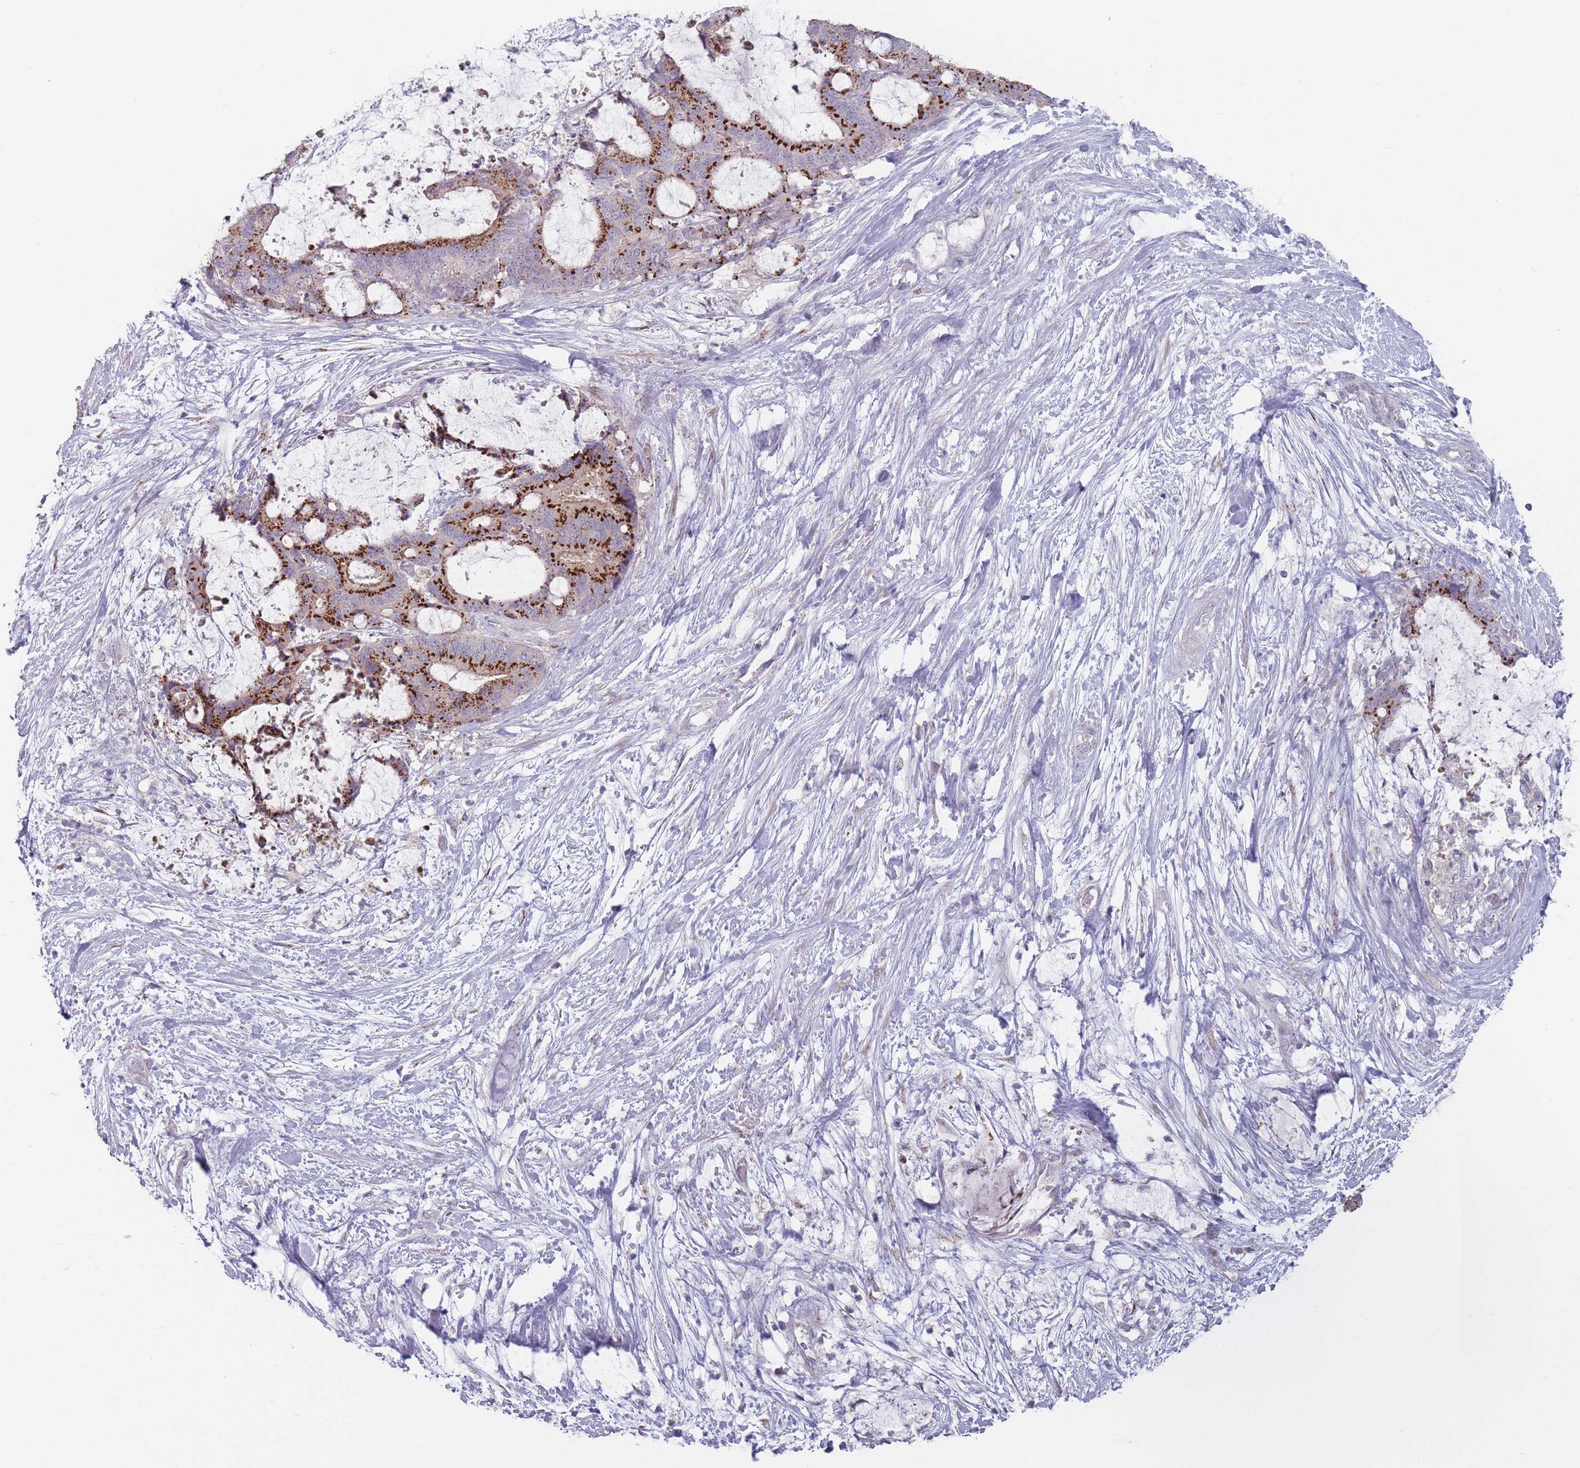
{"staining": {"intensity": "strong", "quantity": "25%-75%", "location": "cytoplasmic/membranous"}, "tissue": "liver cancer", "cell_type": "Tumor cells", "image_type": "cancer", "snomed": [{"axis": "morphology", "description": "Normal tissue, NOS"}, {"axis": "morphology", "description": "Cholangiocarcinoma"}, {"axis": "topography", "description": "Liver"}, {"axis": "topography", "description": "Peripheral nerve tissue"}], "caption": "Protein positivity by immunohistochemistry (IHC) demonstrates strong cytoplasmic/membranous expression in about 25%-75% of tumor cells in liver cholangiocarcinoma.", "gene": "AKAIN1", "patient": {"sex": "female", "age": 73}}